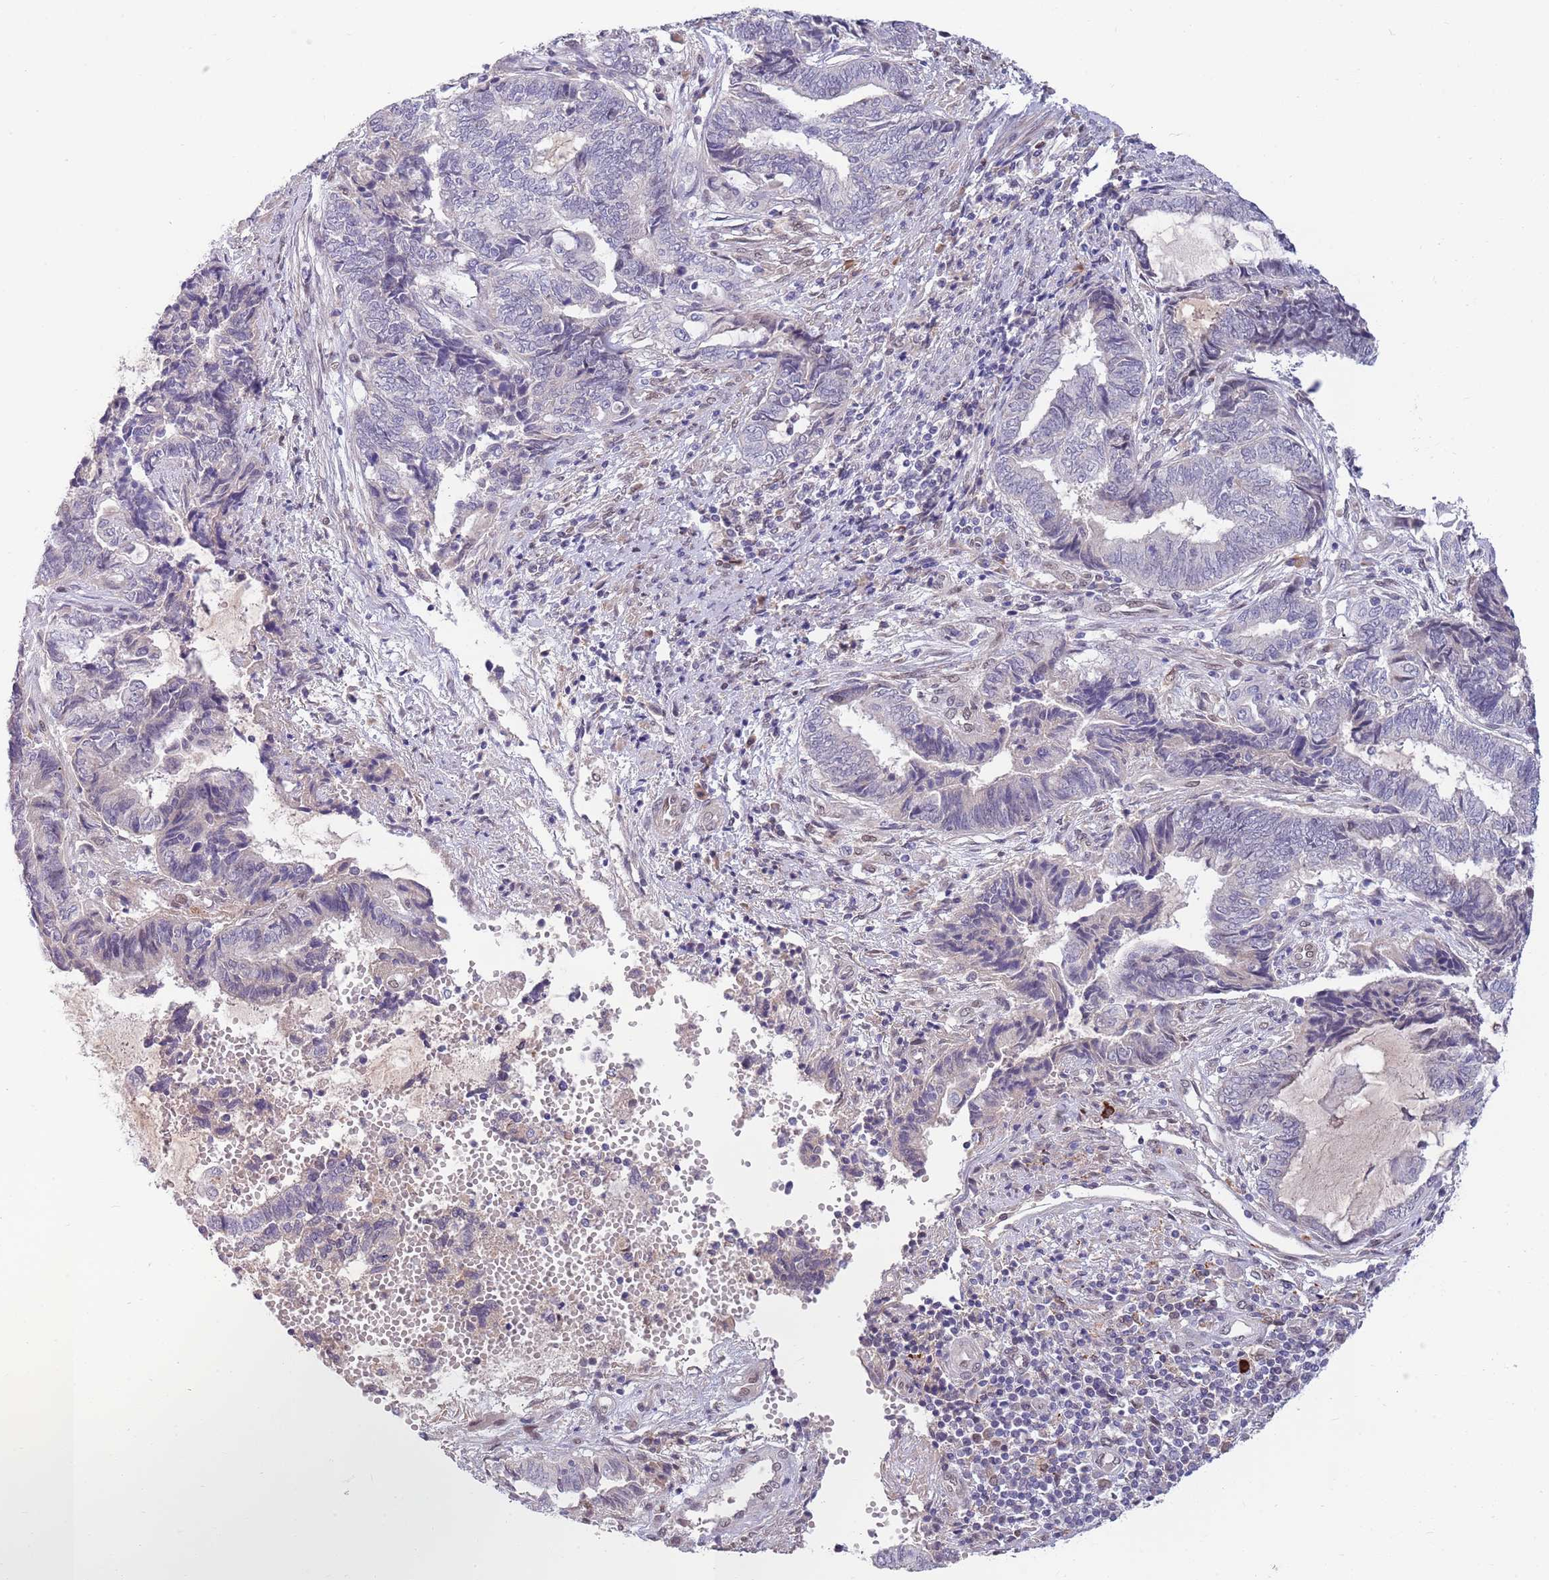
{"staining": {"intensity": "negative", "quantity": "none", "location": "none"}, "tissue": "endometrial cancer", "cell_type": "Tumor cells", "image_type": "cancer", "snomed": [{"axis": "morphology", "description": "Adenocarcinoma, NOS"}, {"axis": "topography", "description": "Uterus"}, {"axis": "topography", "description": "Endometrium"}], "caption": "There is no significant staining in tumor cells of adenocarcinoma (endometrial).", "gene": "NLRP6", "patient": {"sex": "female", "age": 70}}